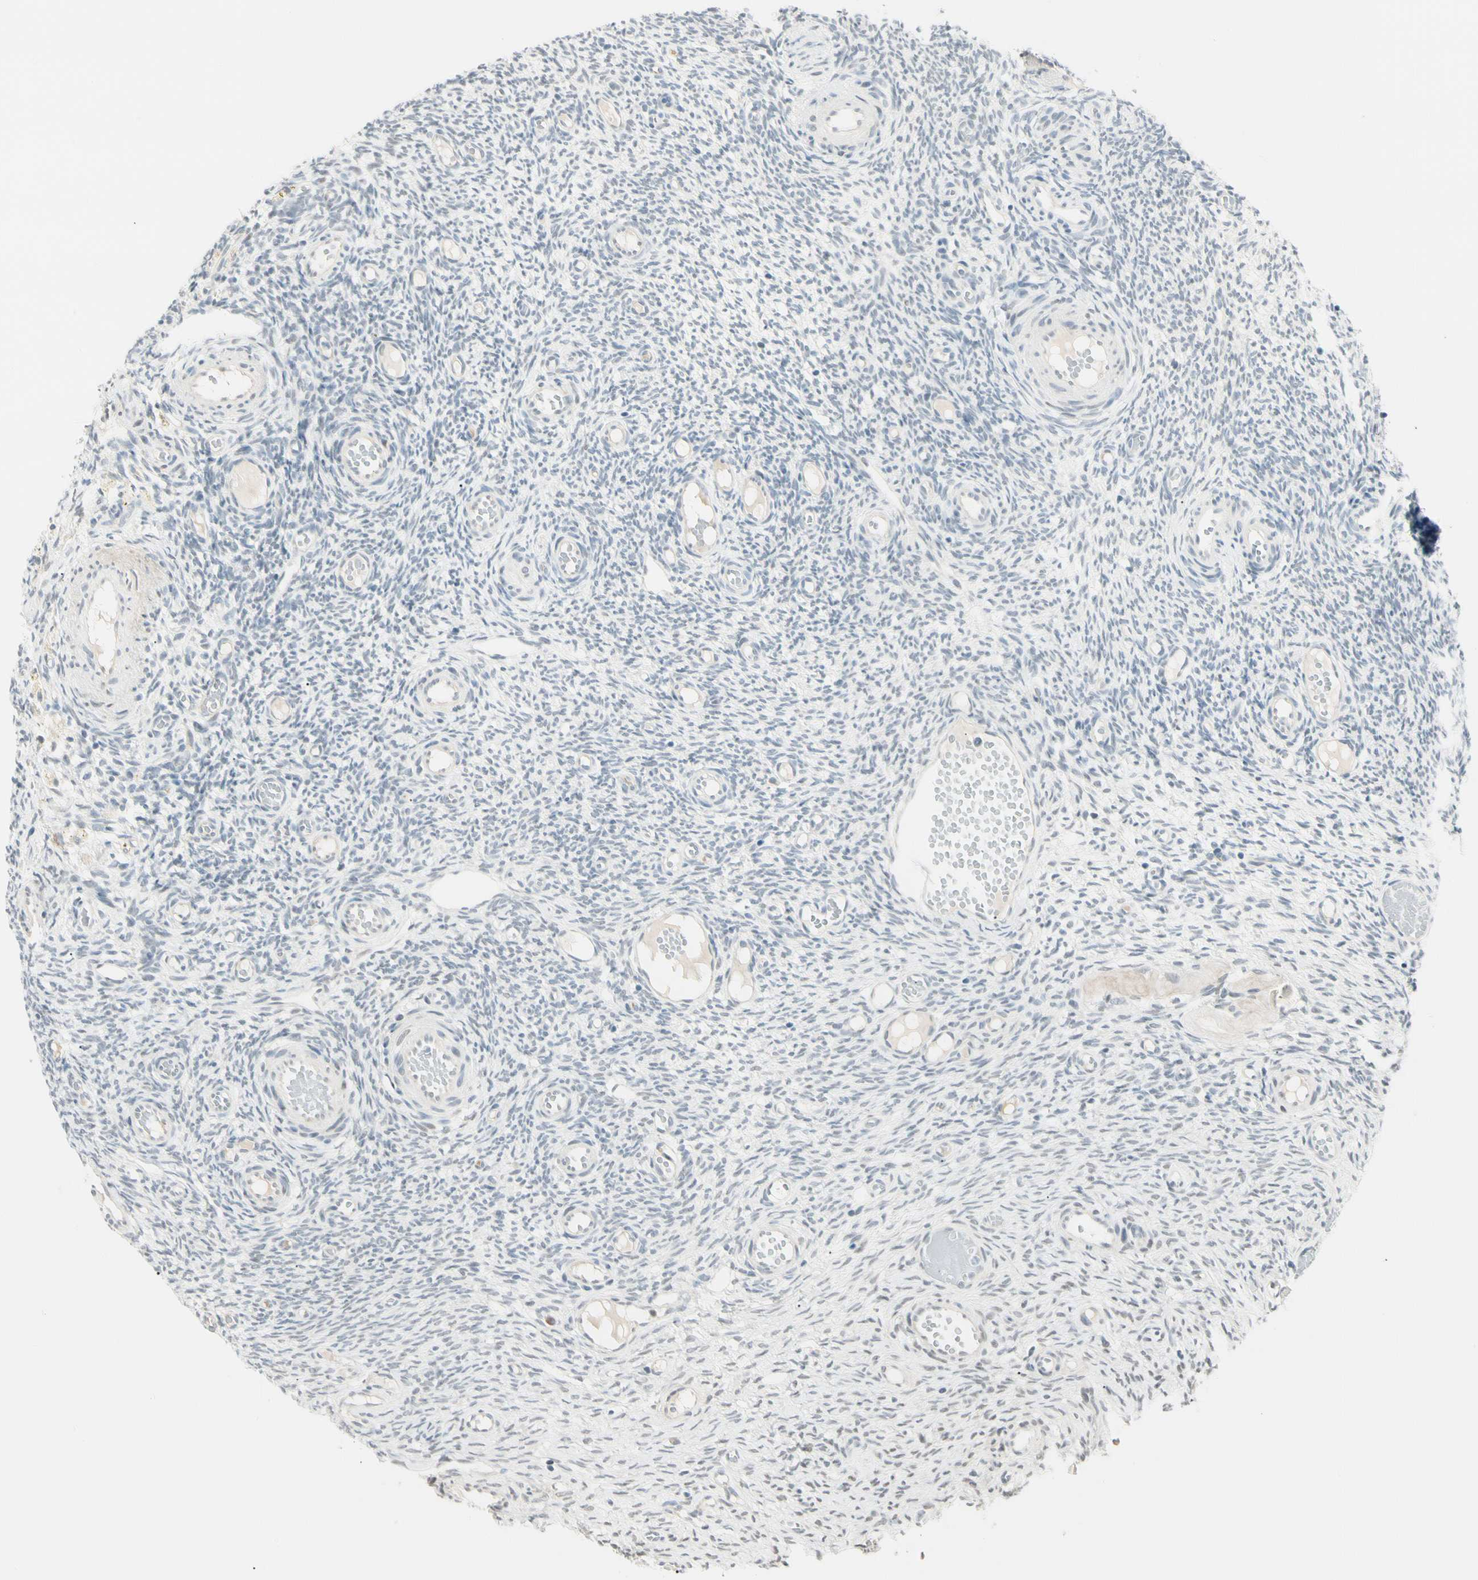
{"staining": {"intensity": "negative", "quantity": "none", "location": "none"}, "tissue": "ovary", "cell_type": "Ovarian stroma cells", "image_type": "normal", "snomed": [{"axis": "morphology", "description": "Normal tissue, NOS"}, {"axis": "topography", "description": "Ovary"}], "caption": "An immunohistochemistry (IHC) image of normal ovary is shown. There is no staining in ovarian stroma cells of ovary.", "gene": "ASPN", "patient": {"sex": "female", "age": 35}}